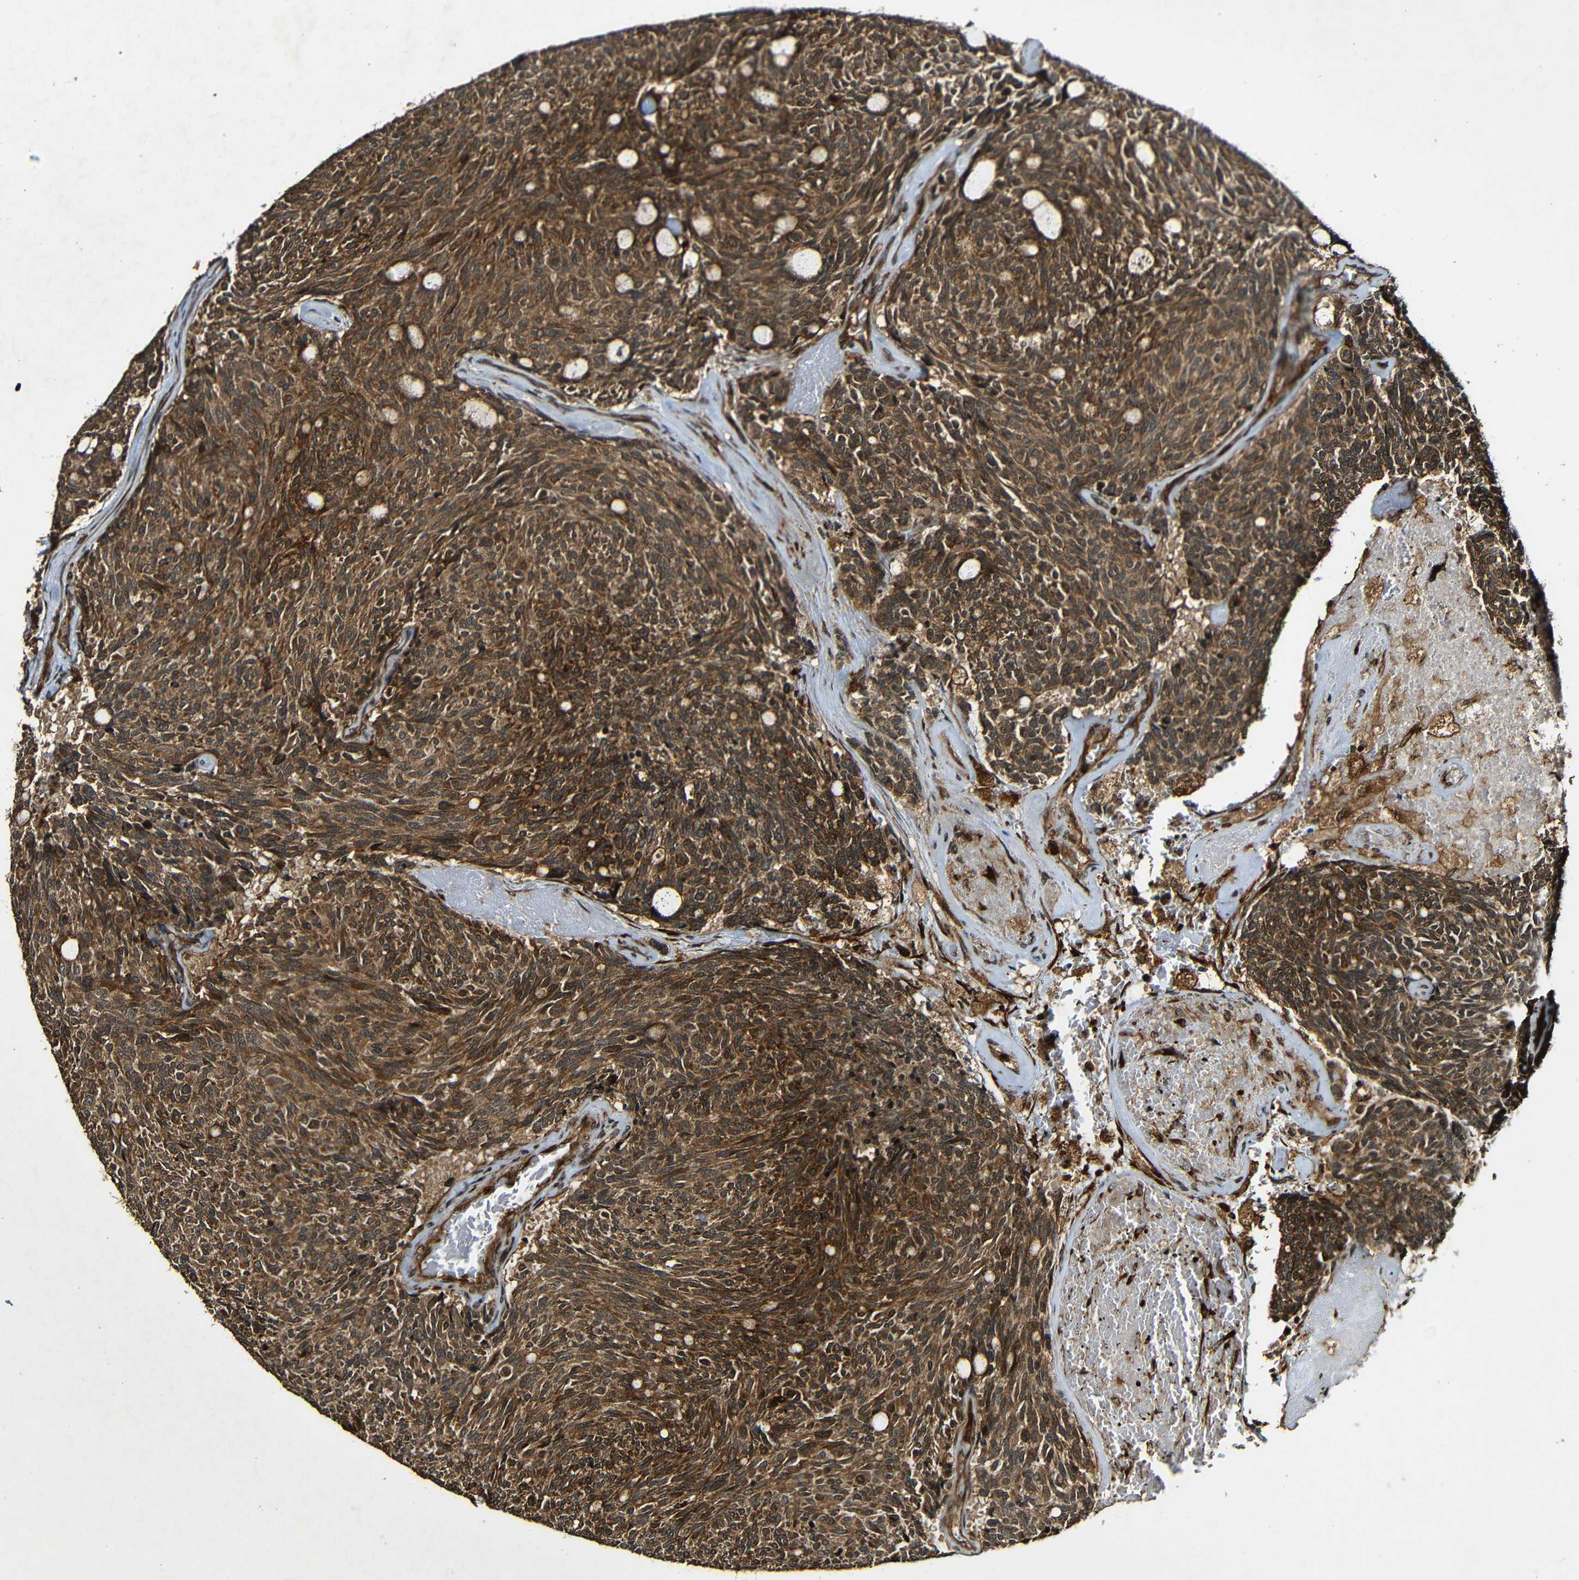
{"staining": {"intensity": "strong", "quantity": ">75%", "location": "cytoplasmic/membranous"}, "tissue": "carcinoid", "cell_type": "Tumor cells", "image_type": "cancer", "snomed": [{"axis": "morphology", "description": "Carcinoid, malignant, NOS"}, {"axis": "topography", "description": "Pancreas"}], "caption": "Strong cytoplasmic/membranous staining is seen in about >75% of tumor cells in malignant carcinoid. Using DAB (3,3'-diaminobenzidine) (brown) and hematoxylin (blue) stains, captured at high magnification using brightfield microscopy.", "gene": "CASP8", "patient": {"sex": "female", "age": 54}}